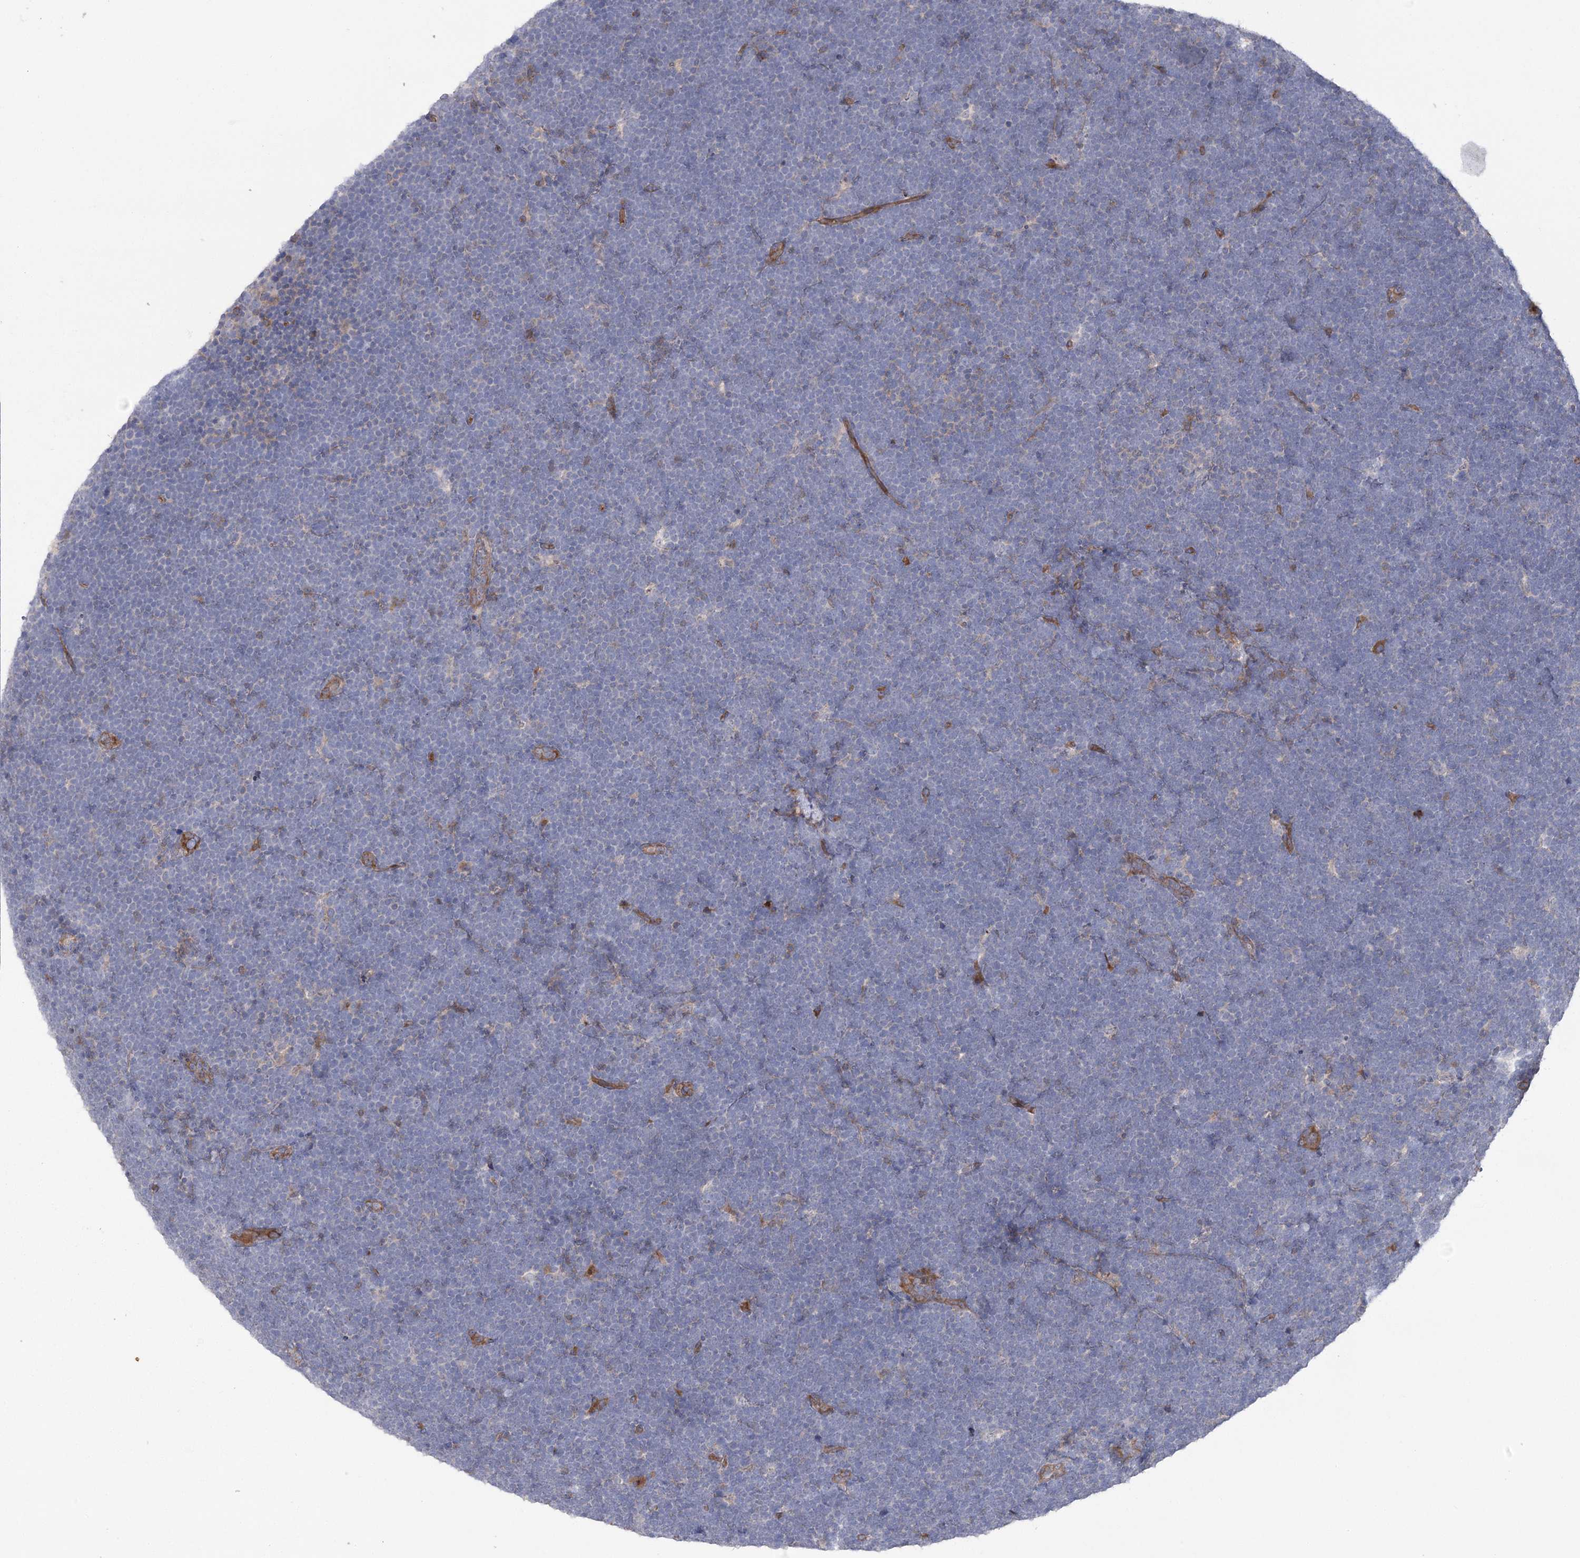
{"staining": {"intensity": "negative", "quantity": "none", "location": "none"}, "tissue": "lymphoma", "cell_type": "Tumor cells", "image_type": "cancer", "snomed": [{"axis": "morphology", "description": "Malignant lymphoma, non-Hodgkin's type, High grade"}, {"axis": "topography", "description": "Lymph node"}], "caption": "DAB immunohistochemical staining of human lymphoma shows no significant expression in tumor cells.", "gene": "KCNN2", "patient": {"sex": "male", "age": 13}}